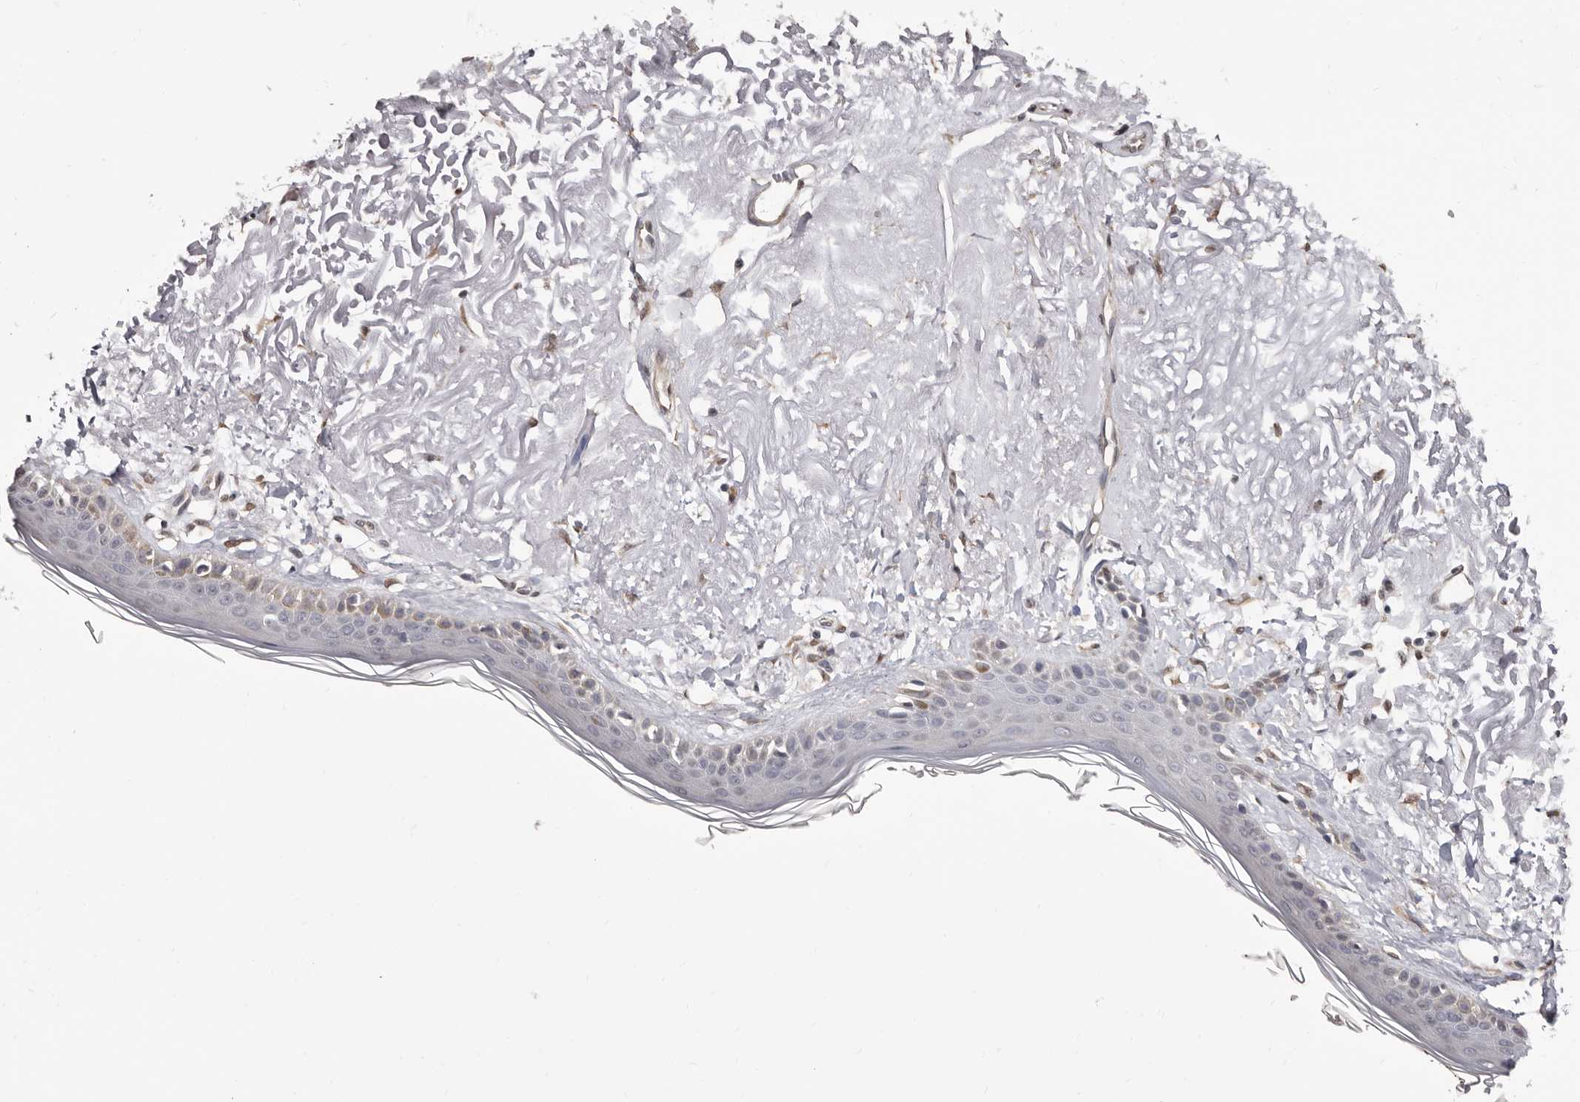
{"staining": {"intensity": "weak", "quantity": ">75%", "location": "cytoplasmic/membranous"}, "tissue": "skin", "cell_type": "Fibroblasts", "image_type": "normal", "snomed": [{"axis": "morphology", "description": "Normal tissue, NOS"}, {"axis": "topography", "description": "Skin"}, {"axis": "topography", "description": "Skeletal muscle"}], "caption": "Immunohistochemistry of normal skin demonstrates low levels of weak cytoplasmic/membranous positivity in approximately >75% of fibroblasts.", "gene": "KHDRBS2", "patient": {"sex": "male", "age": 83}}